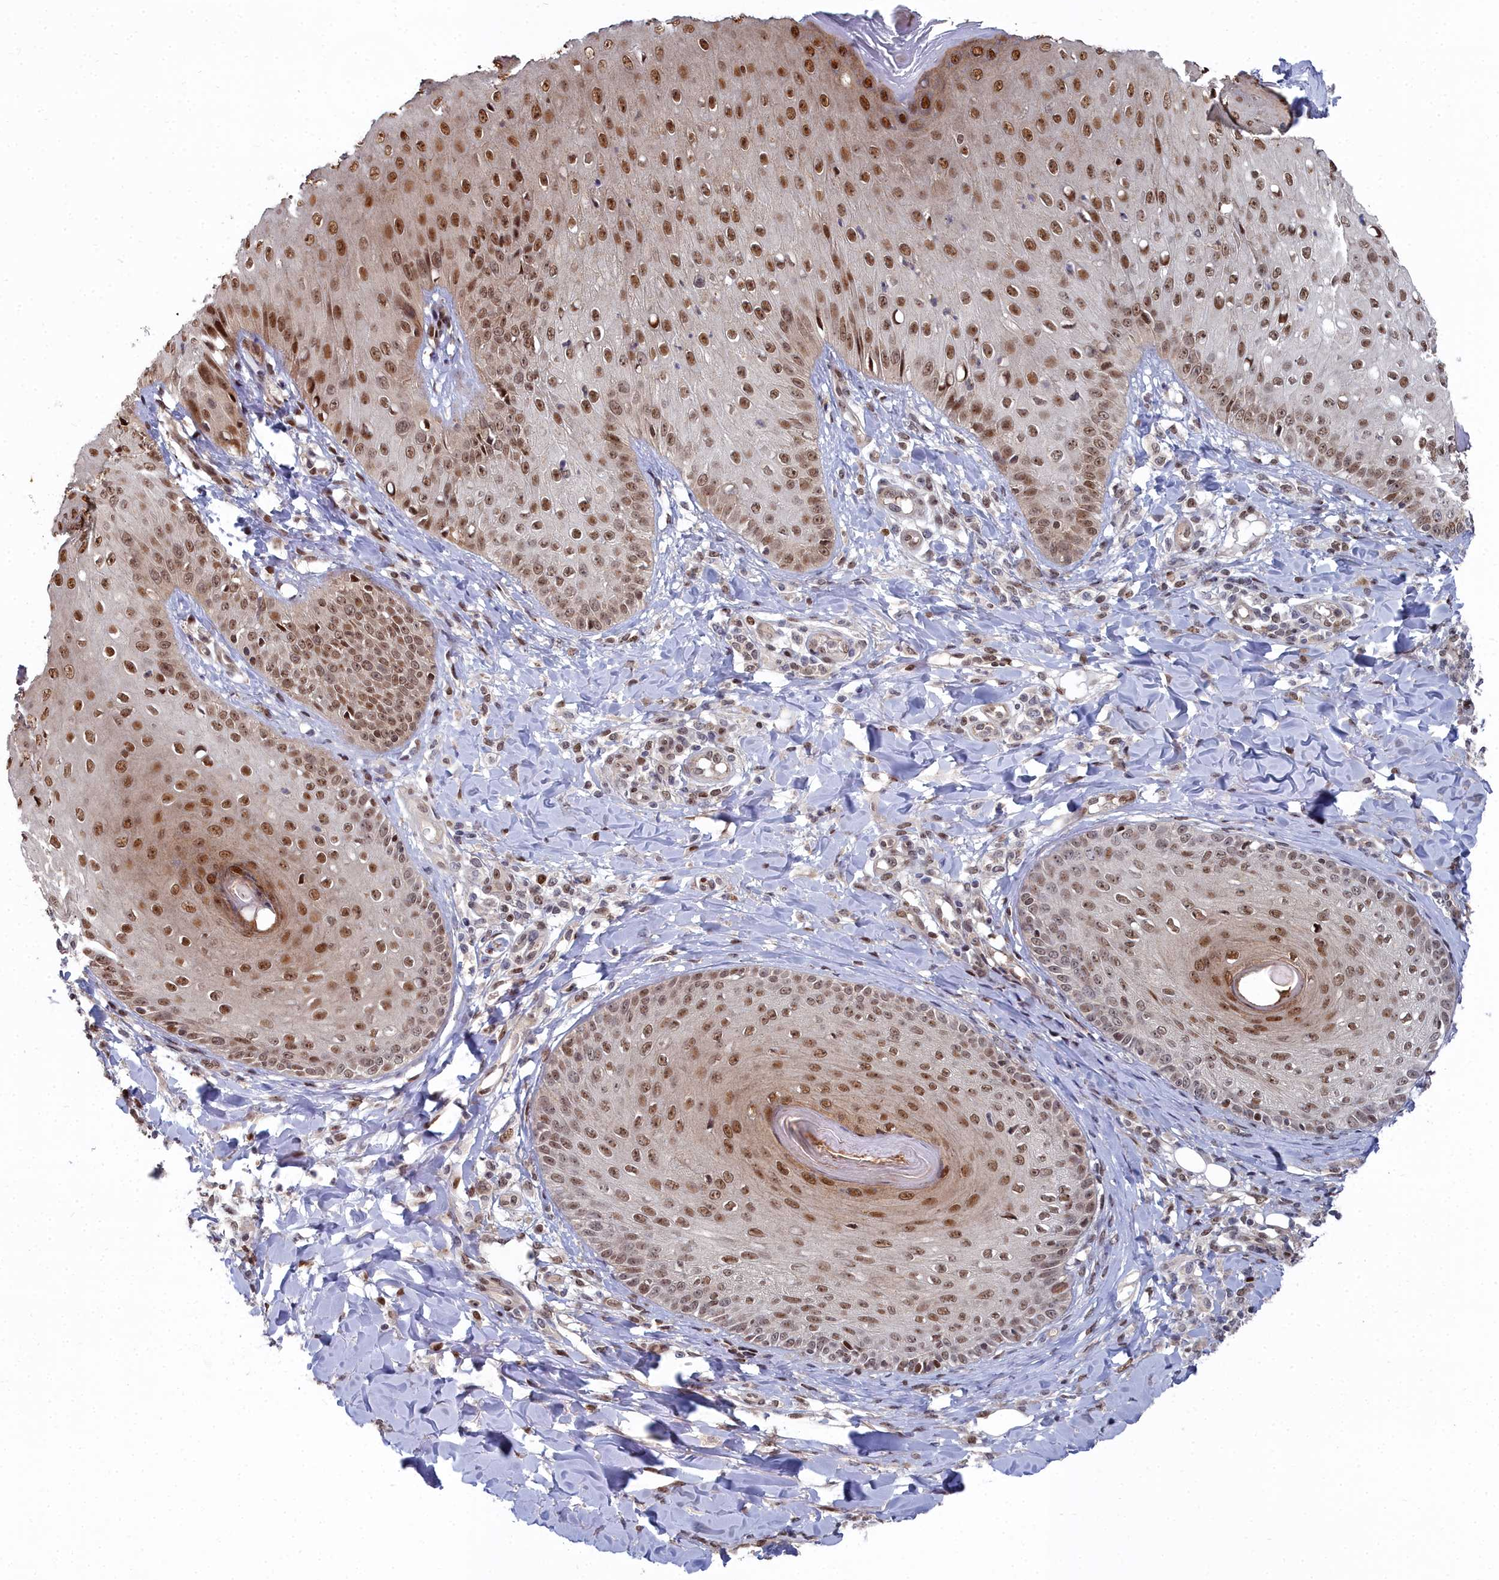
{"staining": {"intensity": "moderate", "quantity": ">75%", "location": "nuclear"}, "tissue": "skin", "cell_type": "Epidermal cells", "image_type": "normal", "snomed": [{"axis": "morphology", "description": "Normal tissue, NOS"}, {"axis": "morphology", "description": "Inflammation, NOS"}, {"axis": "topography", "description": "Soft tissue"}, {"axis": "topography", "description": "Anal"}], "caption": "Immunohistochemical staining of unremarkable human skin demonstrates >75% levels of moderate nuclear protein staining in approximately >75% of epidermal cells.", "gene": "RPS27A", "patient": {"sex": "female", "age": 15}}